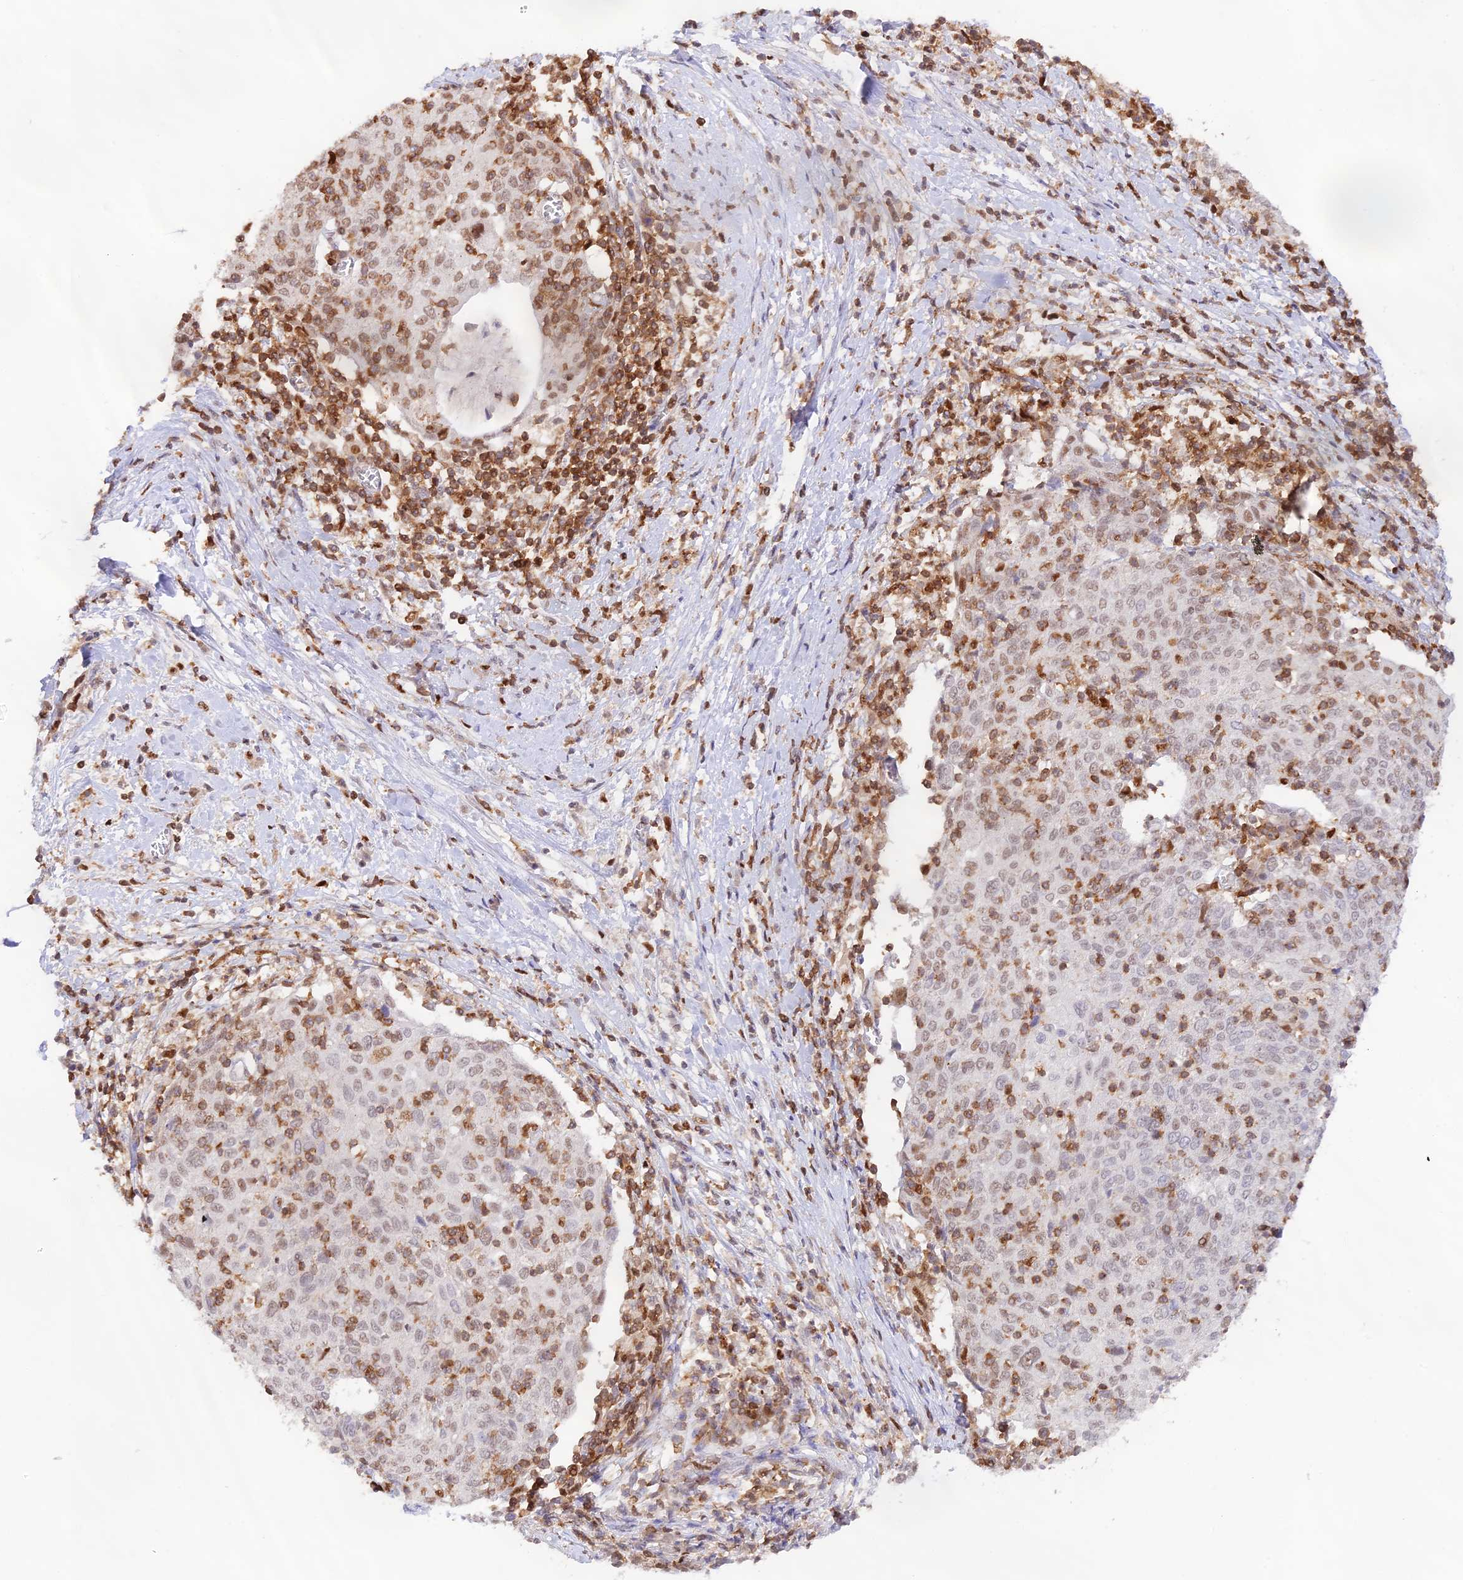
{"staining": {"intensity": "weak", "quantity": "25%-75%", "location": "nuclear"}, "tissue": "cervical cancer", "cell_type": "Tumor cells", "image_type": "cancer", "snomed": [{"axis": "morphology", "description": "Squamous cell carcinoma, NOS"}, {"axis": "topography", "description": "Cervix"}], "caption": "Immunohistochemistry histopathology image of neoplastic tissue: human cervical cancer (squamous cell carcinoma) stained using IHC demonstrates low levels of weak protein expression localized specifically in the nuclear of tumor cells, appearing as a nuclear brown color.", "gene": "DENND1C", "patient": {"sex": "female", "age": 52}}